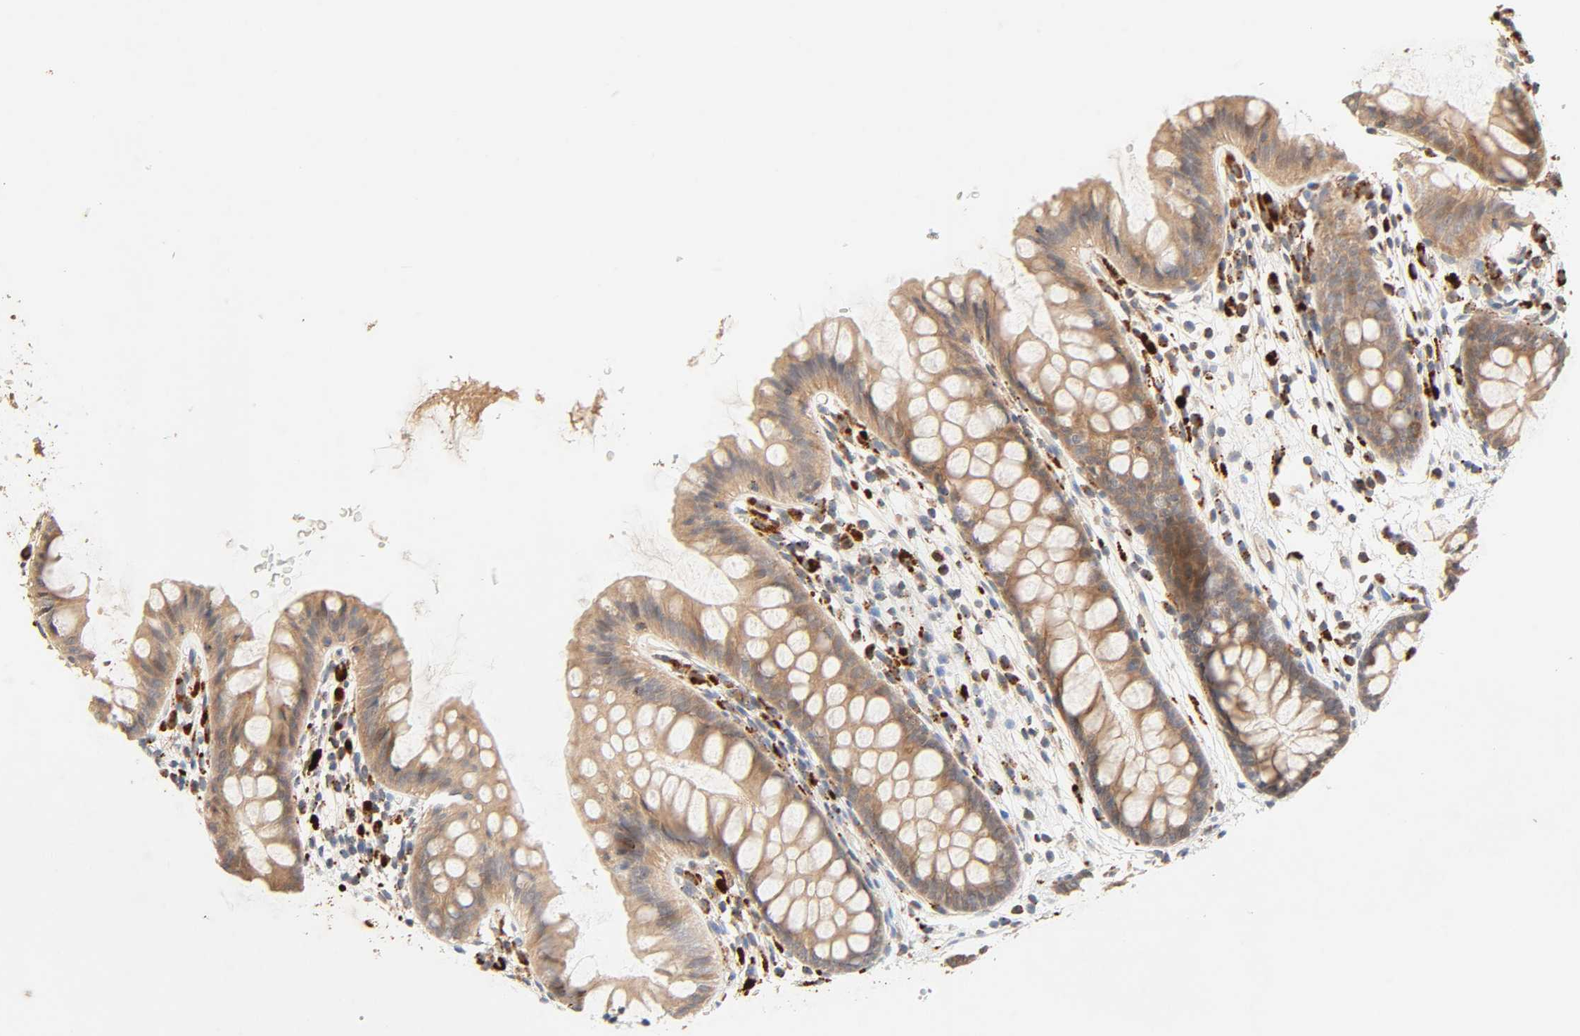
{"staining": {"intensity": "moderate", "quantity": ">75%", "location": "cytoplasmic/membranous"}, "tissue": "colon", "cell_type": "Endothelial cells", "image_type": "normal", "snomed": [{"axis": "morphology", "description": "Normal tissue, NOS"}, {"axis": "topography", "description": "Smooth muscle"}, {"axis": "topography", "description": "Colon"}], "caption": "A brown stain labels moderate cytoplasmic/membranous expression of a protein in endothelial cells of benign colon.", "gene": "MAPK6", "patient": {"sex": "male", "age": 67}}